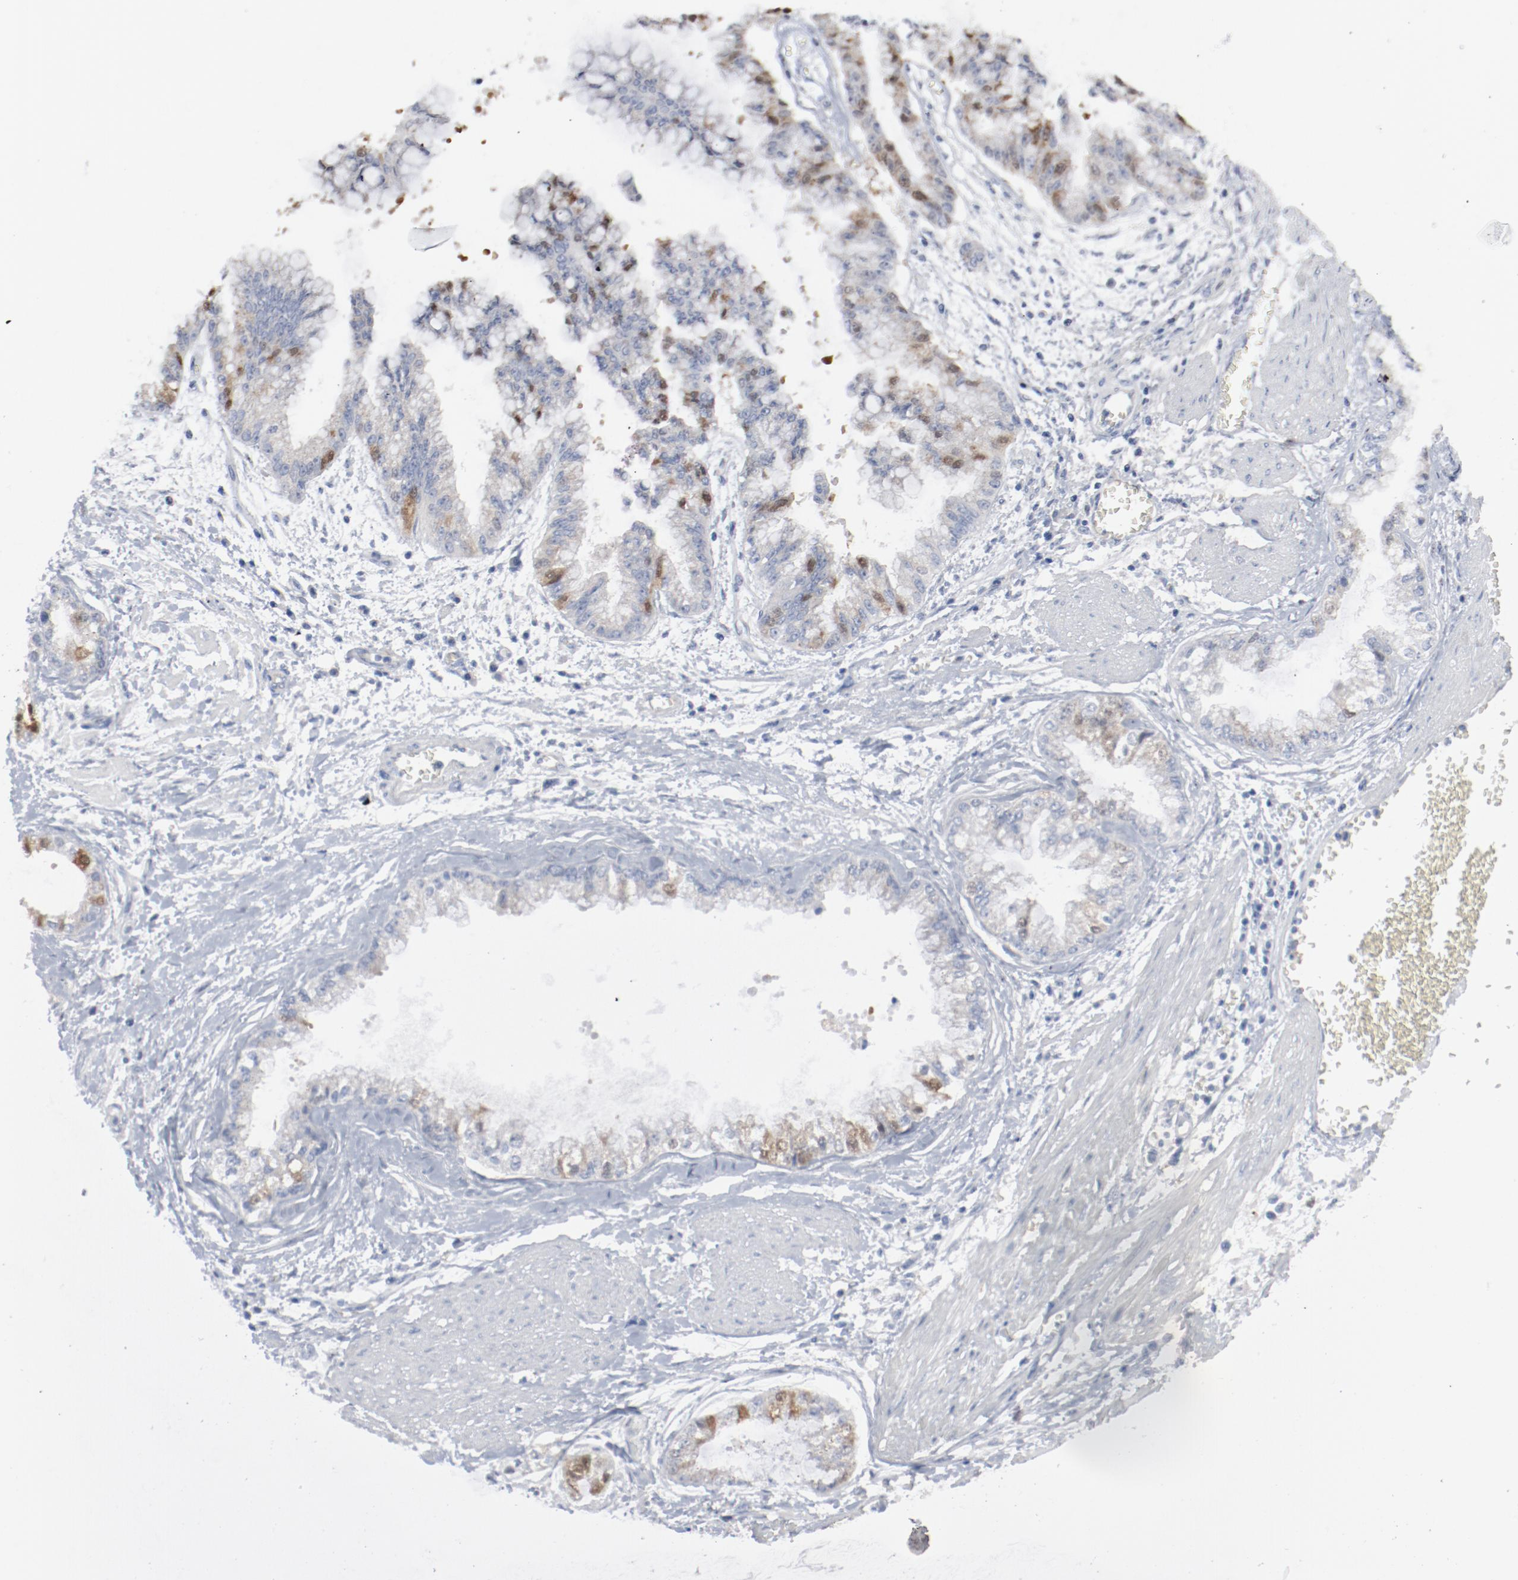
{"staining": {"intensity": "moderate", "quantity": "<25%", "location": "cytoplasmic/membranous,nuclear"}, "tissue": "liver cancer", "cell_type": "Tumor cells", "image_type": "cancer", "snomed": [{"axis": "morphology", "description": "Cholangiocarcinoma"}, {"axis": "topography", "description": "Liver"}], "caption": "Liver cholangiocarcinoma stained with a brown dye demonstrates moderate cytoplasmic/membranous and nuclear positive expression in about <25% of tumor cells.", "gene": "CDK1", "patient": {"sex": "female", "age": 79}}